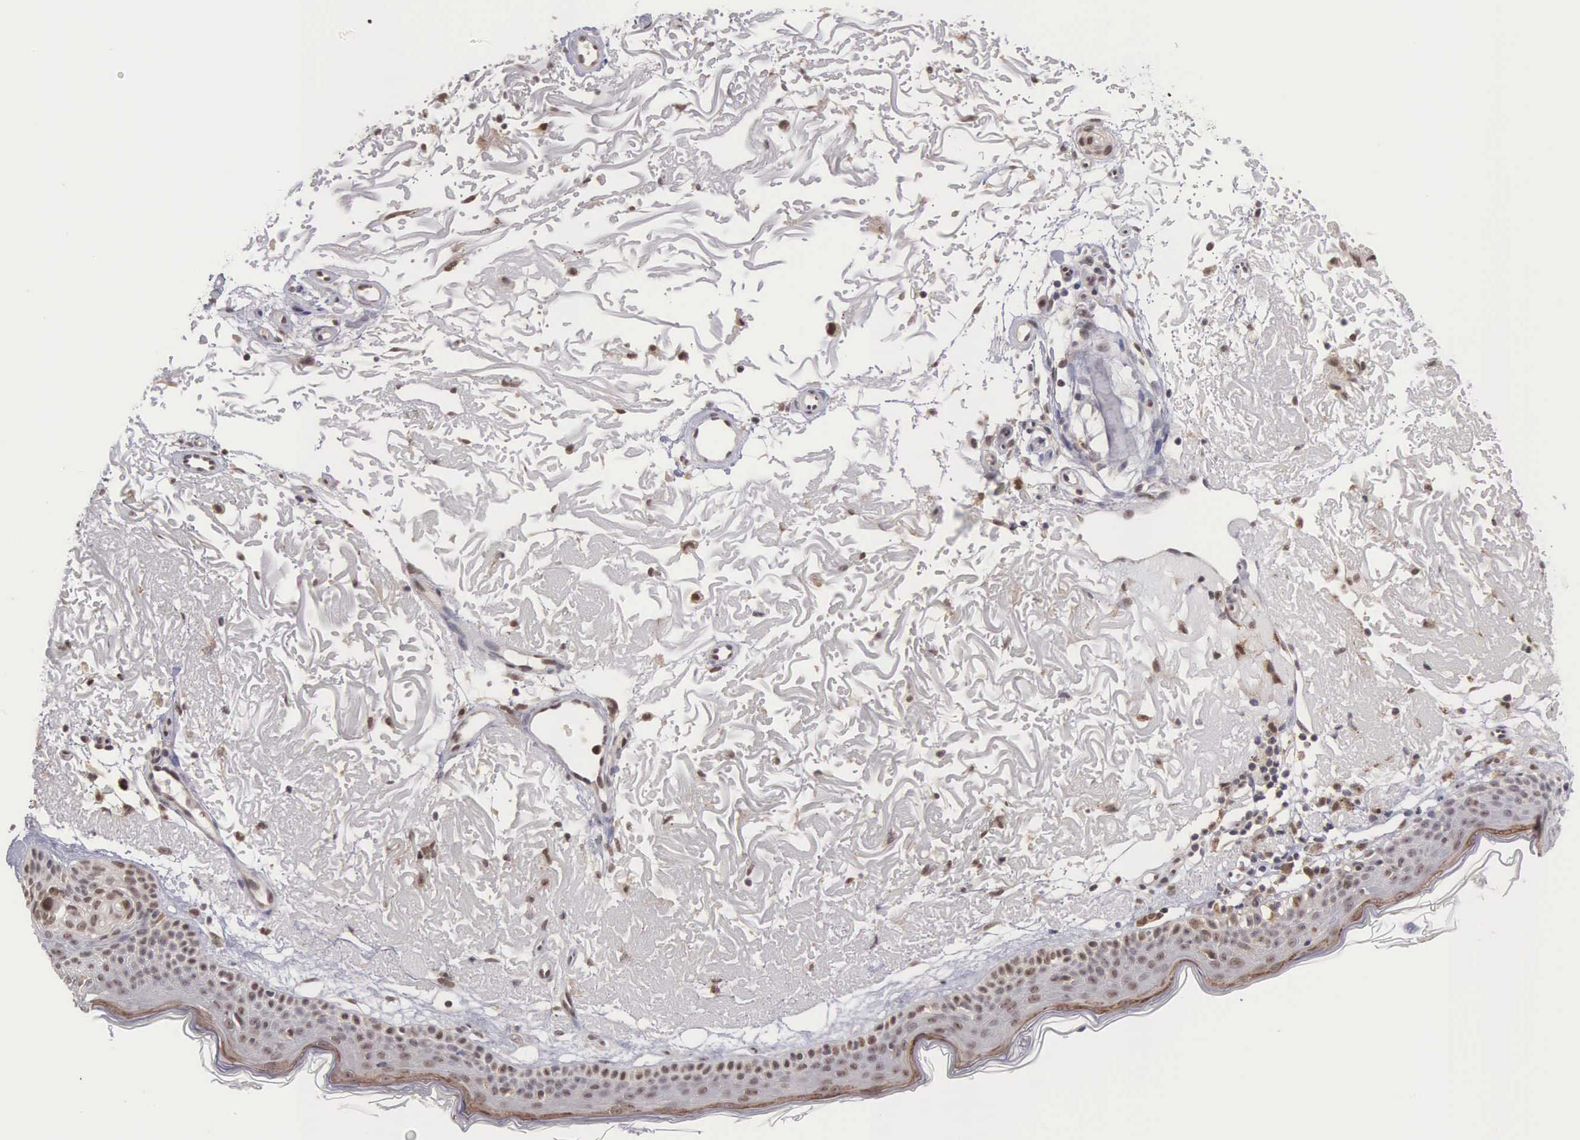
{"staining": {"intensity": "moderate", "quantity": ">75%", "location": "nuclear"}, "tissue": "skin", "cell_type": "Fibroblasts", "image_type": "normal", "snomed": [{"axis": "morphology", "description": "Normal tissue, NOS"}, {"axis": "topography", "description": "Skin"}], "caption": "A brown stain labels moderate nuclear expression of a protein in fibroblasts of normal human skin. The protein is stained brown, and the nuclei are stained in blue (DAB IHC with brightfield microscopy, high magnification).", "gene": "GRK3", "patient": {"sex": "female", "age": 90}}